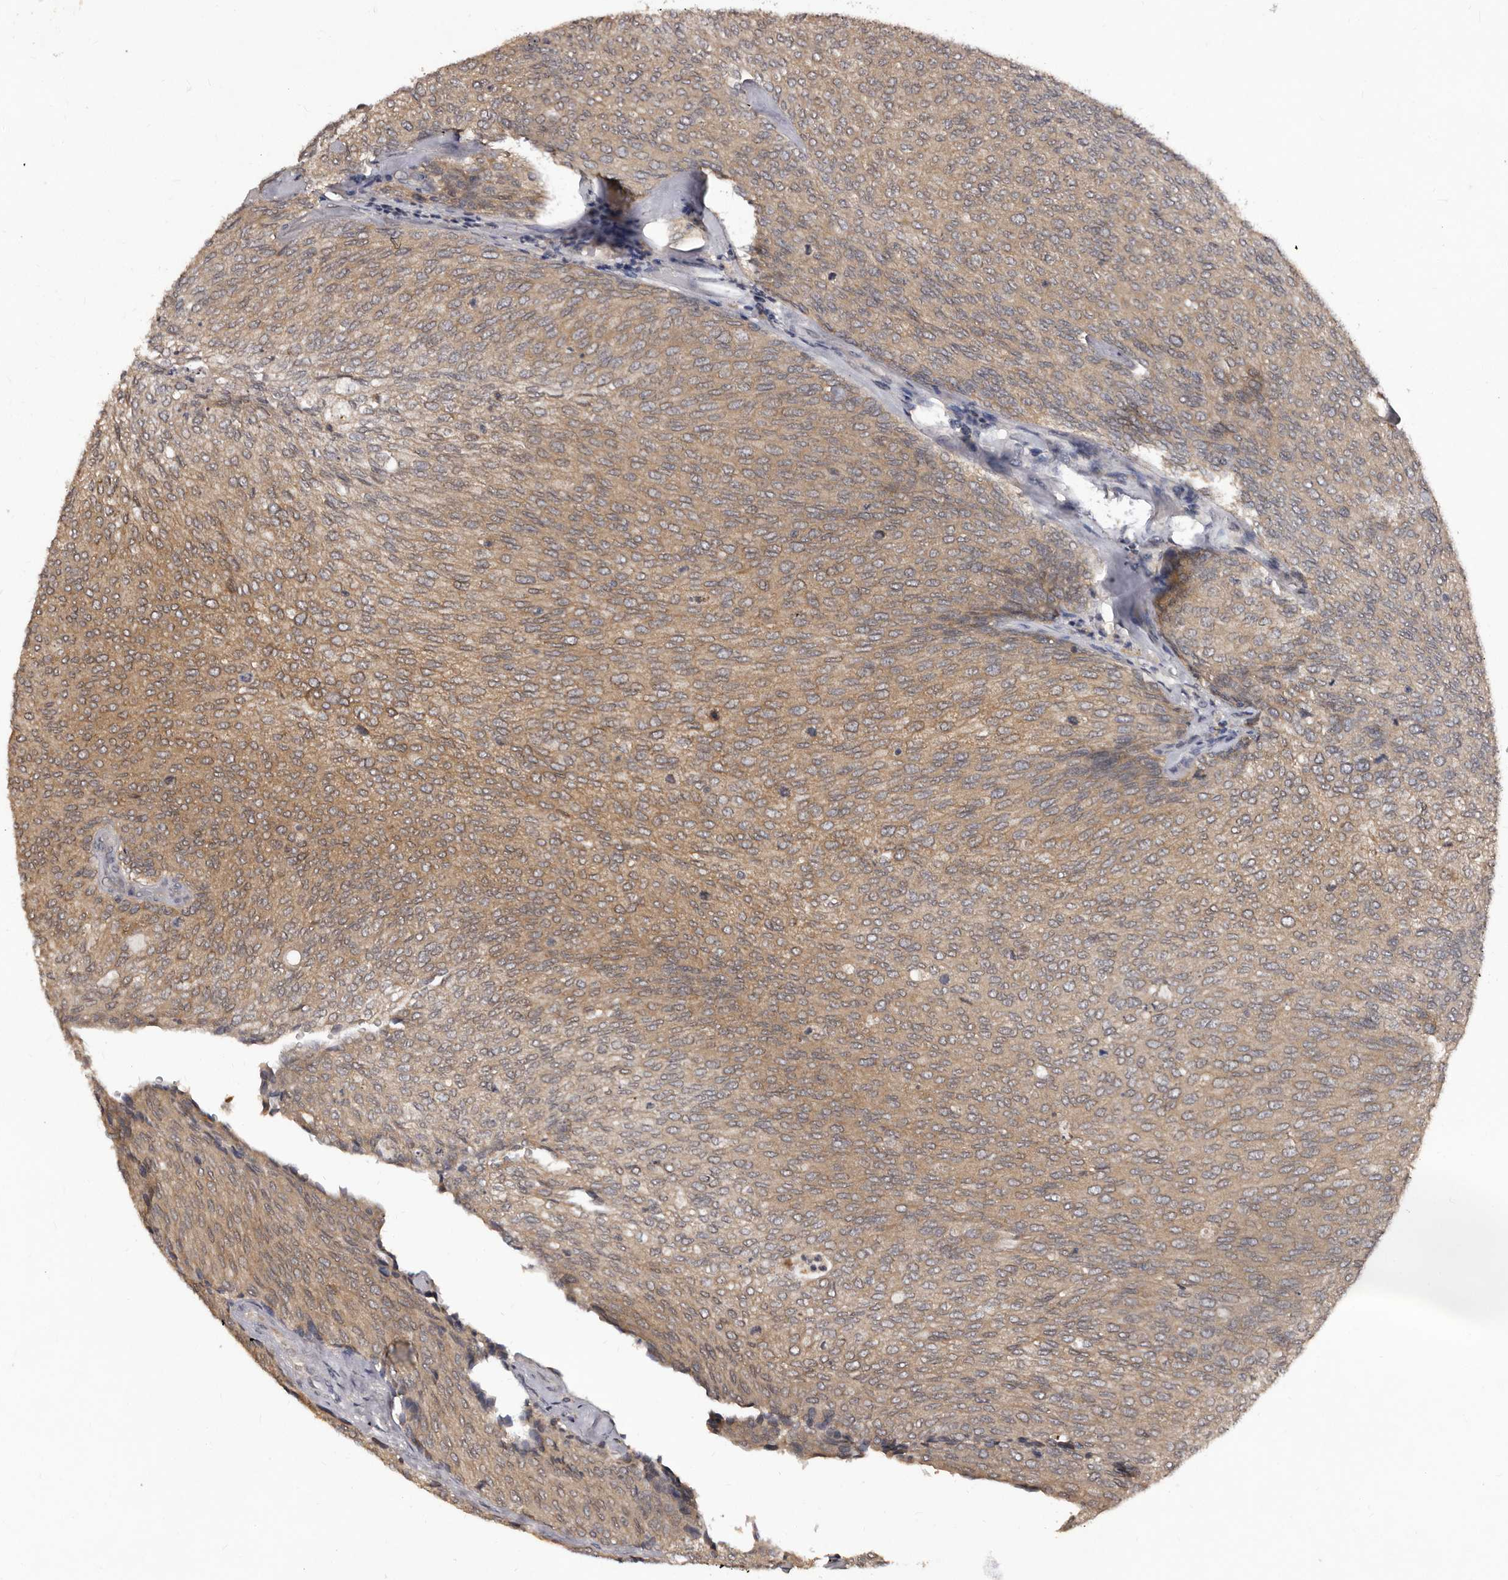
{"staining": {"intensity": "moderate", "quantity": ">75%", "location": "cytoplasmic/membranous"}, "tissue": "urothelial cancer", "cell_type": "Tumor cells", "image_type": "cancer", "snomed": [{"axis": "morphology", "description": "Urothelial carcinoma, Low grade"}, {"axis": "topography", "description": "Urinary bladder"}], "caption": "This micrograph reveals low-grade urothelial carcinoma stained with IHC to label a protein in brown. The cytoplasmic/membranous of tumor cells show moderate positivity for the protein. Nuclei are counter-stained blue.", "gene": "PMVK", "patient": {"sex": "female", "age": 79}}